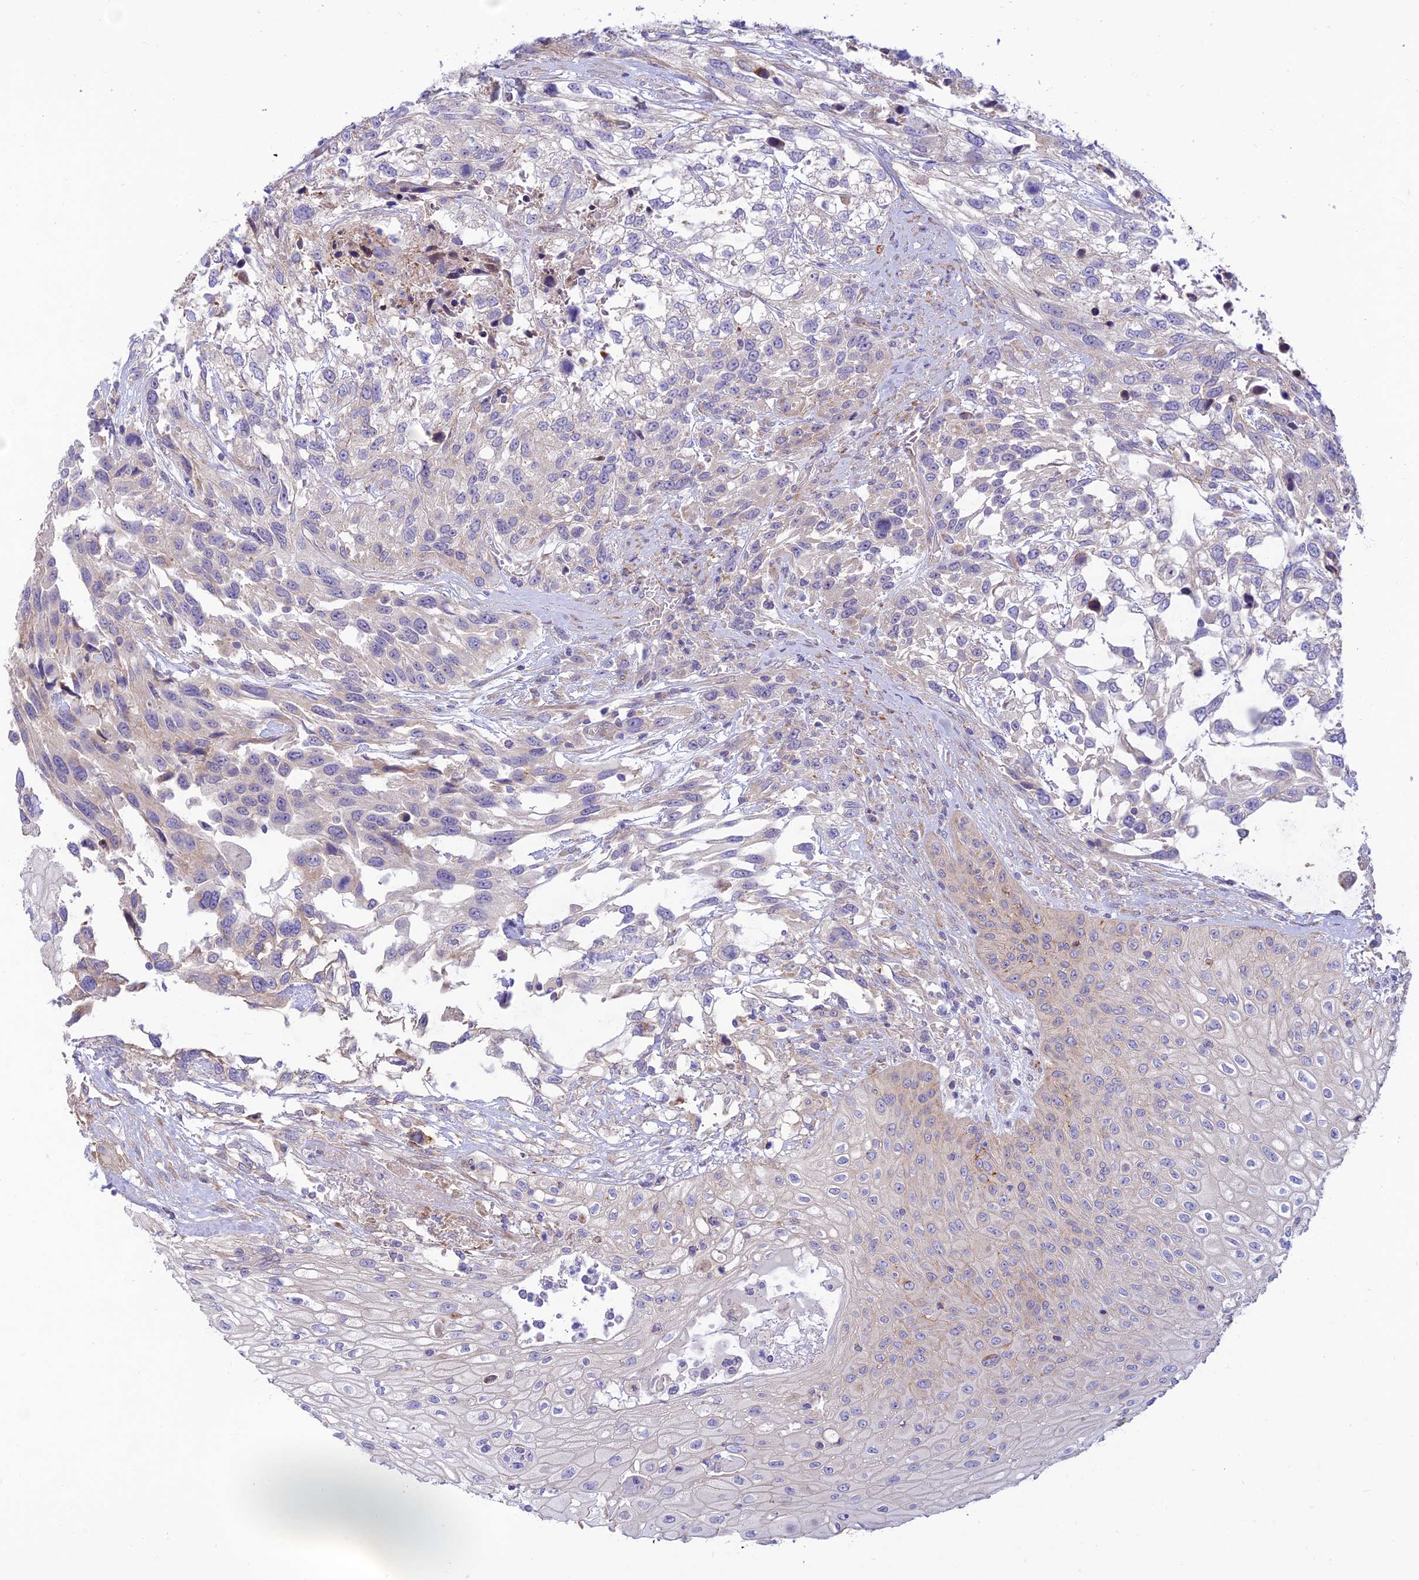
{"staining": {"intensity": "negative", "quantity": "none", "location": "none"}, "tissue": "urothelial cancer", "cell_type": "Tumor cells", "image_type": "cancer", "snomed": [{"axis": "morphology", "description": "Urothelial carcinoma, High grade"}, {"axis": "topography", "description": "Urinary bladder"}], "caption": "The immunohistochemistry micrograph has no significant positivity in tumor cells of urothelial carcinoma (high-grade) tissue.", "gene": "FAM186B", "patient": {"sex": "female", "age": 70}}